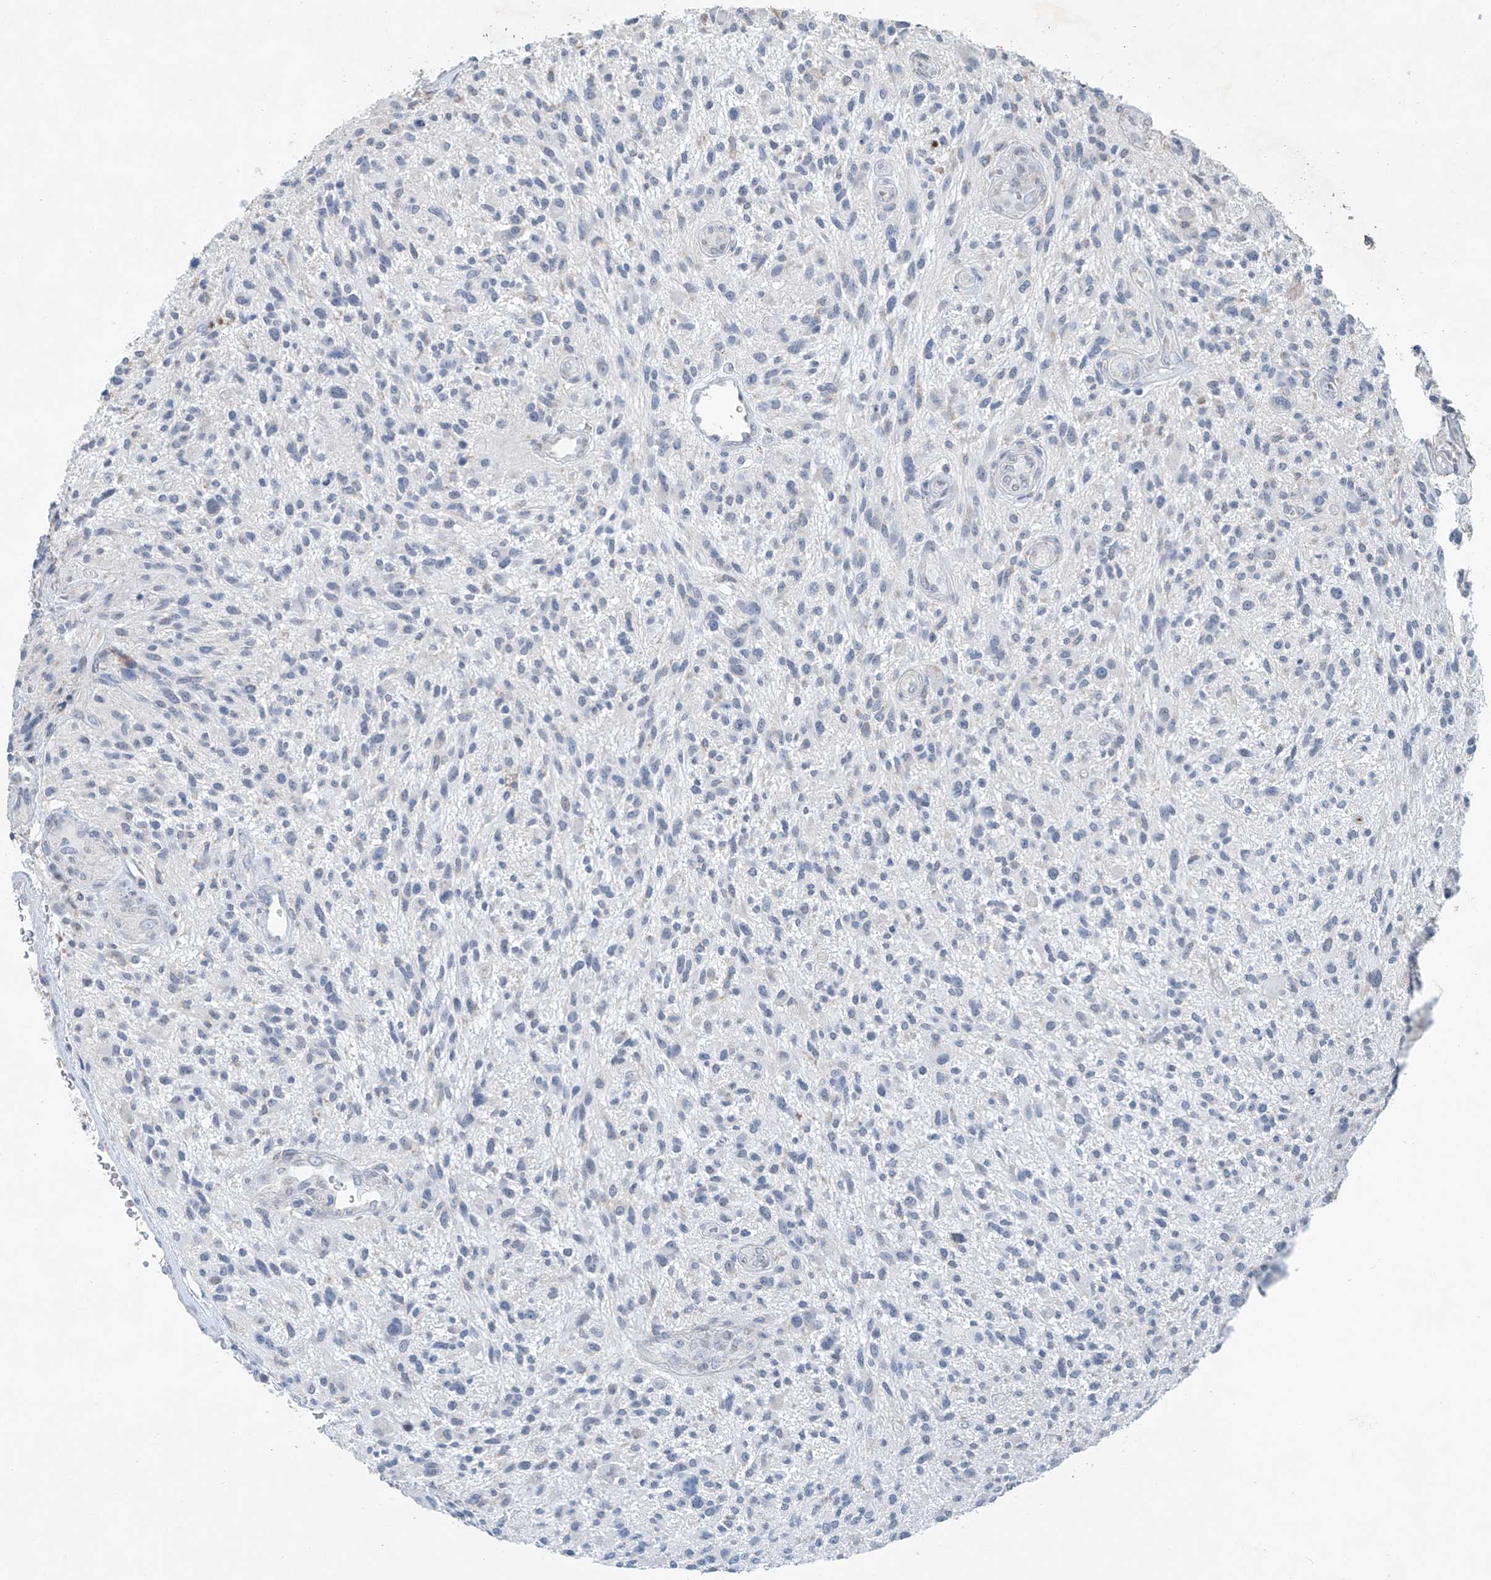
{"staining": {"intensity": "negative", "quantity": "none", "location": "none"}, "tissue": "glioma", "cell_type": "Tumor cells", "image_type": "cancer", "snomed": [{"axis": "morphology", "description": "Glioma, malignant, High grade"}, {"axis": "topography", "description": "Brain"}], "caption": "DAB (3,3'-diaminobenzidine) immunohistochemical staining of human glioma demonstrates no significant positivity in tumor cells.", "gene": "KLF15", "patient": {"sex": "male", "age": 47}}